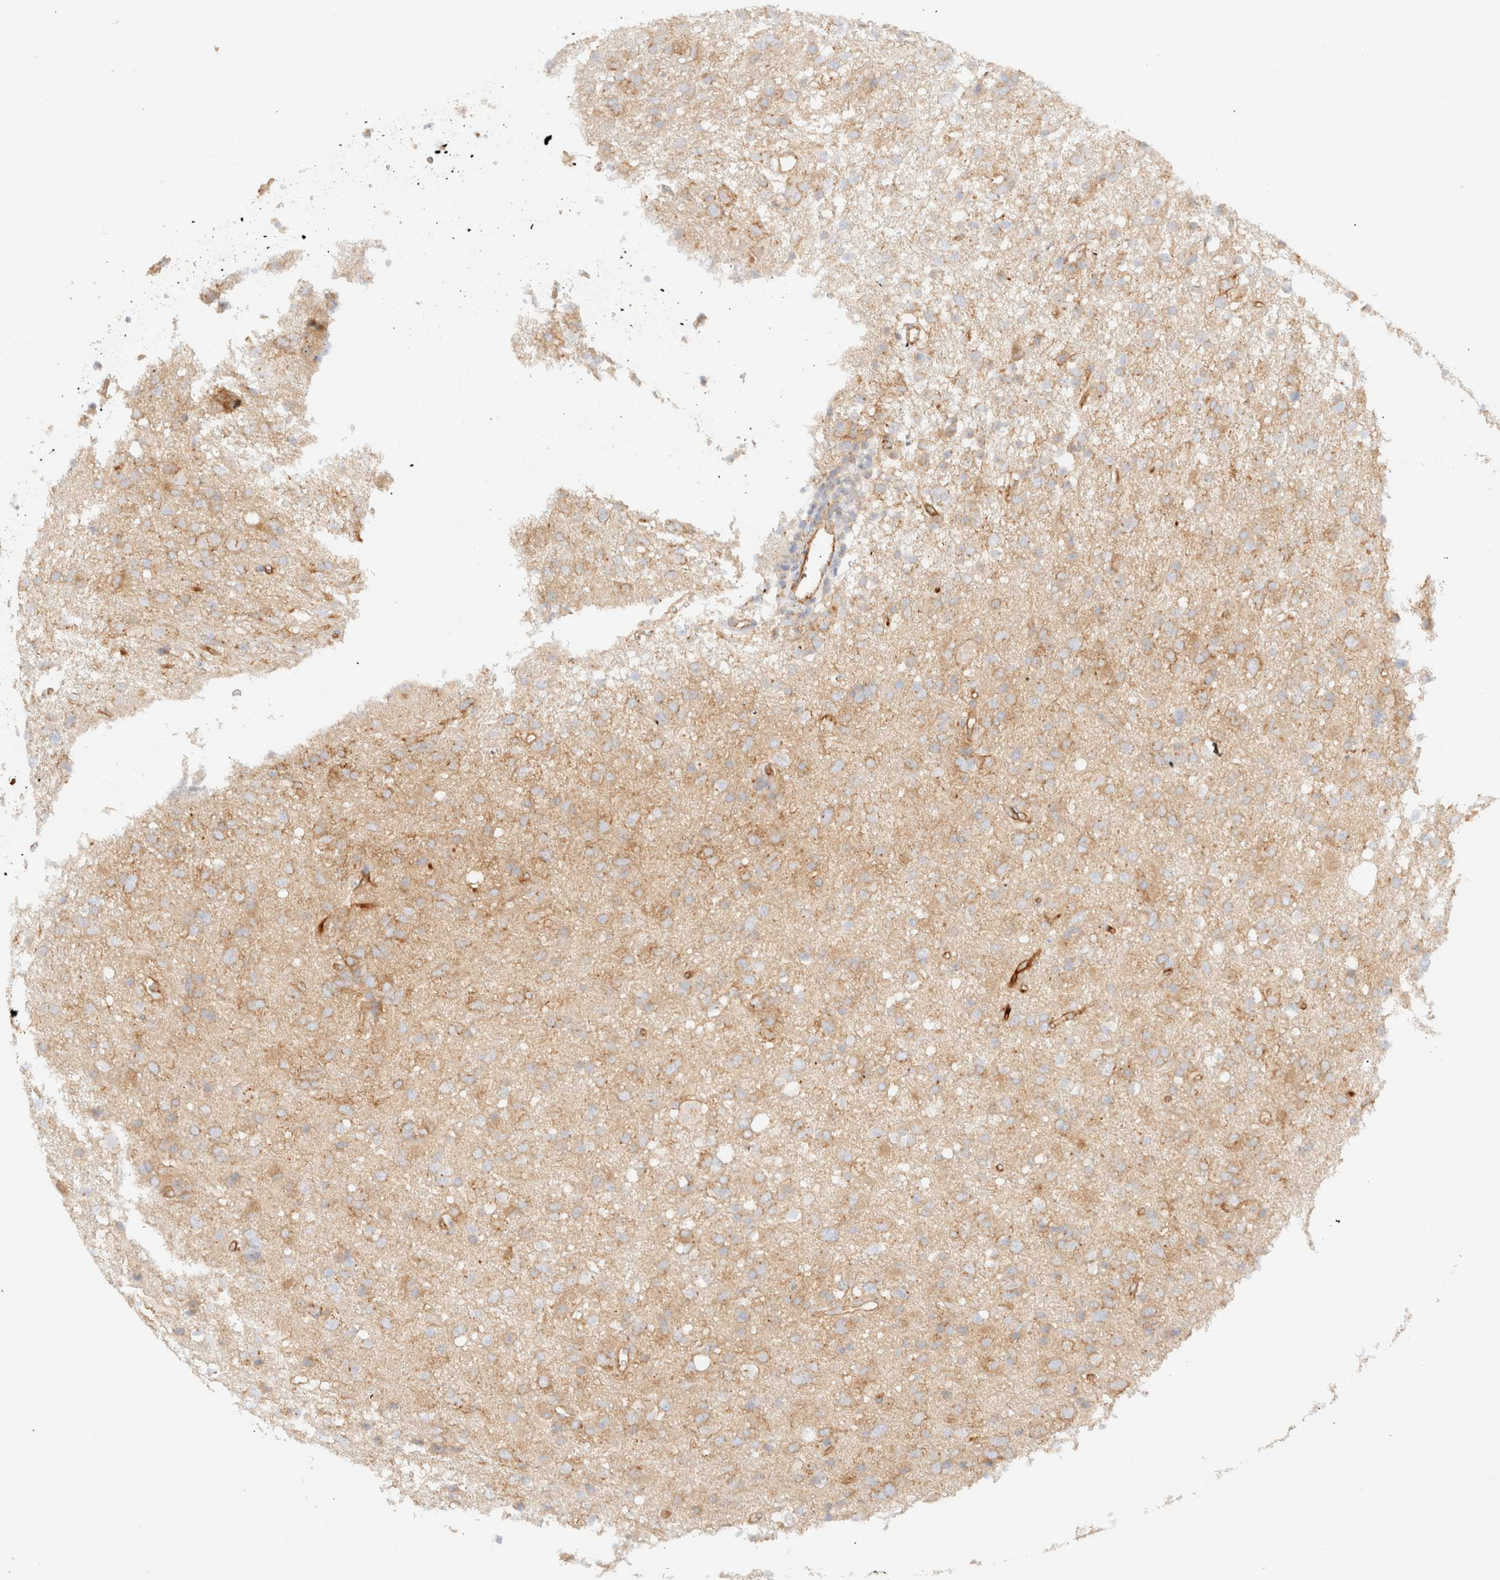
{"staining": {"intensity": "moderate", "quantity": "<25%", "location": "cytoplasmic/membranous"}, "tissue": "glioma", "cell_type": "Tumor cells", "image_type": "cancer", "snomed": [{"axis": "morphology", "description": "Glioma, malignant, High grade"}, {"axis": "topography", "description": "Brain"}], "caption": "Immunohistochemistry (DAB (3,3'-diaminobenzidine)) staining of human malignant glioma (high-grade) displays moderate cytoplasmic/membranous protein positivity in approximately <25% of tumor cells.", "gene": "MYO10", "patient": {"sex": "female", "age": 57}}